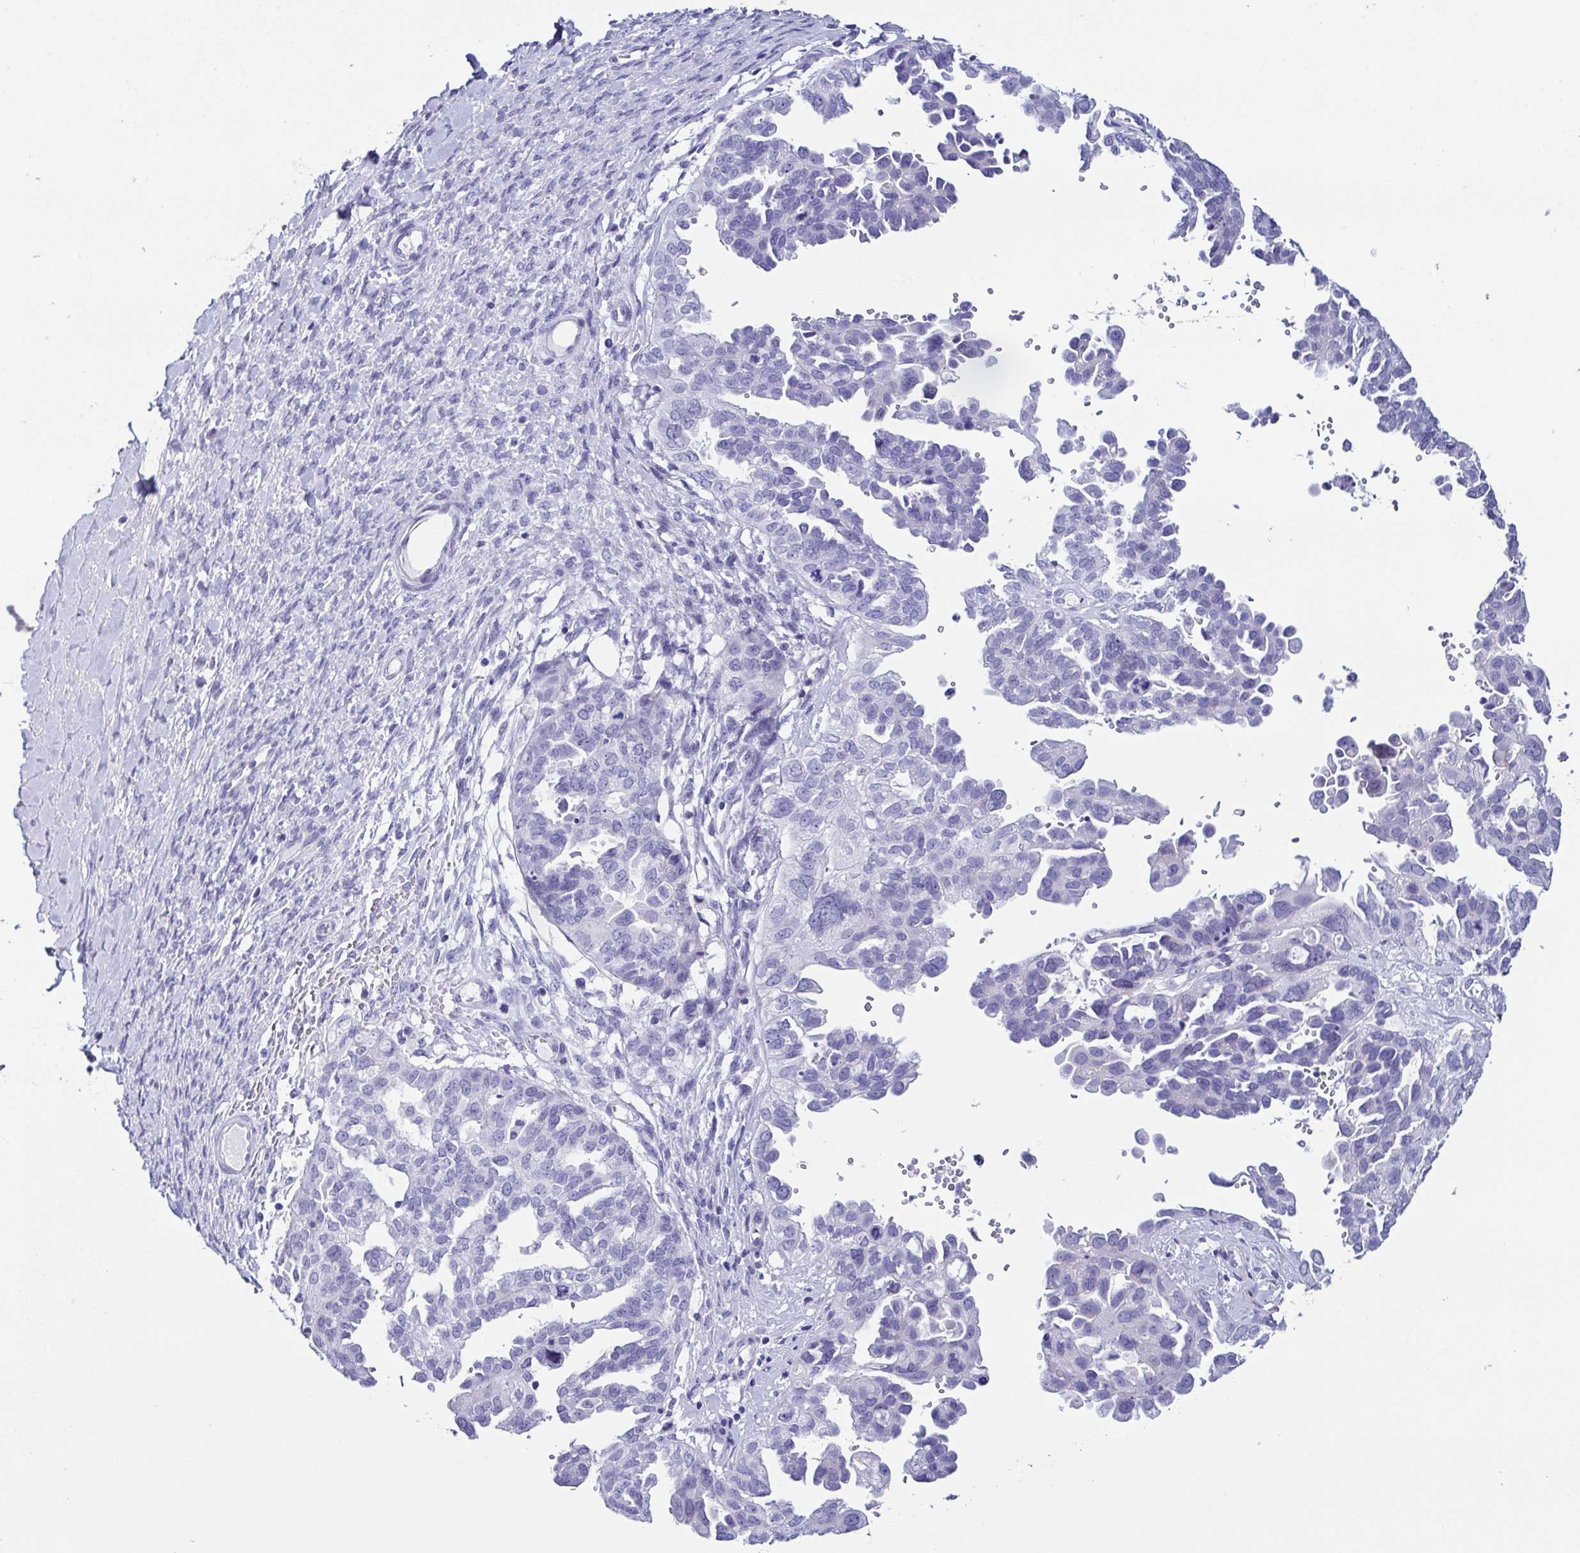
{"staining": {"intensity": "negative", "quantity": "none", "location": "none"}, "tissue": "ovarian cancer", "cell_type": "Tumor cells", "image_type": "cancer", "snomed": [{"axis": "morphology", "description": "Cystadenocarcinoma, serous, NOS"}, {"axis": "topography", "description": "Ovary"}], "caption": "A photomicrograph of ovarian serous cystadenocarcinoma stained for a protein reveals no brown staining in tumor cells. The staining was performed using DAB to visualize the protein expression in brown, while the nuclei were stained in blue with hematoxylin (Magnification: 20x).", "gene": "TNNT2", "patient": {"sex": "female", "age": 53}}